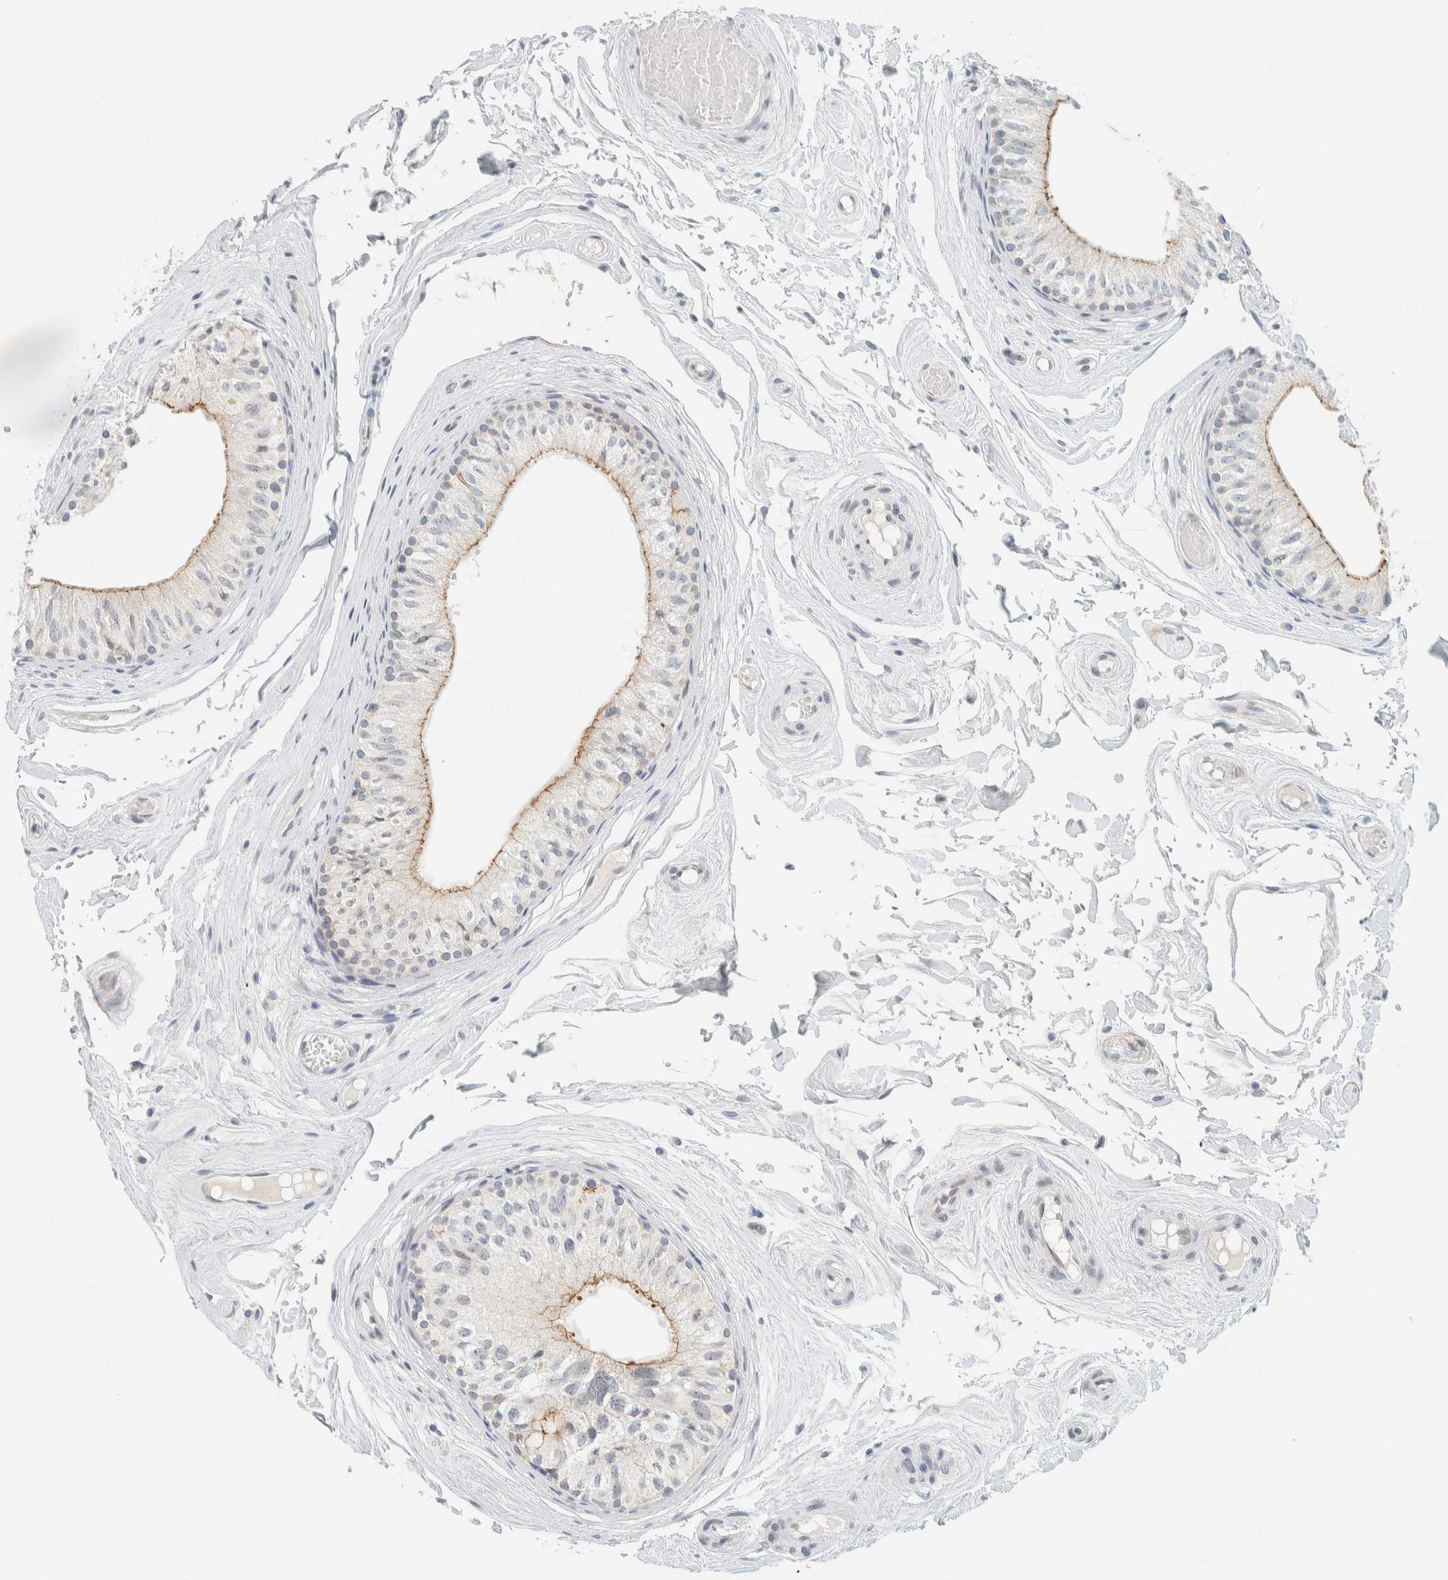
{"staining": {"intensity": "moderate", "quantity": "<25%", "location": "cytoplasmic/membranous"}, "tissue": "epididymis", "cell_type": "Glandular cells", "image_type": "normal", "snomed": [{"axis": "morphology", "description": "Normal tissue, NOS"}, {"axis": "topography", "description": "Epididymis"}], "caption": "Approximately <25% of glandular cells in unremarkable human epididymis reveal moderate cytoplasmic/membranous protein positivity as visualized by brown immunohistochemical staining.", "gene": "C1QTNF12", "patient": {"sex": "male", "age": 79}}